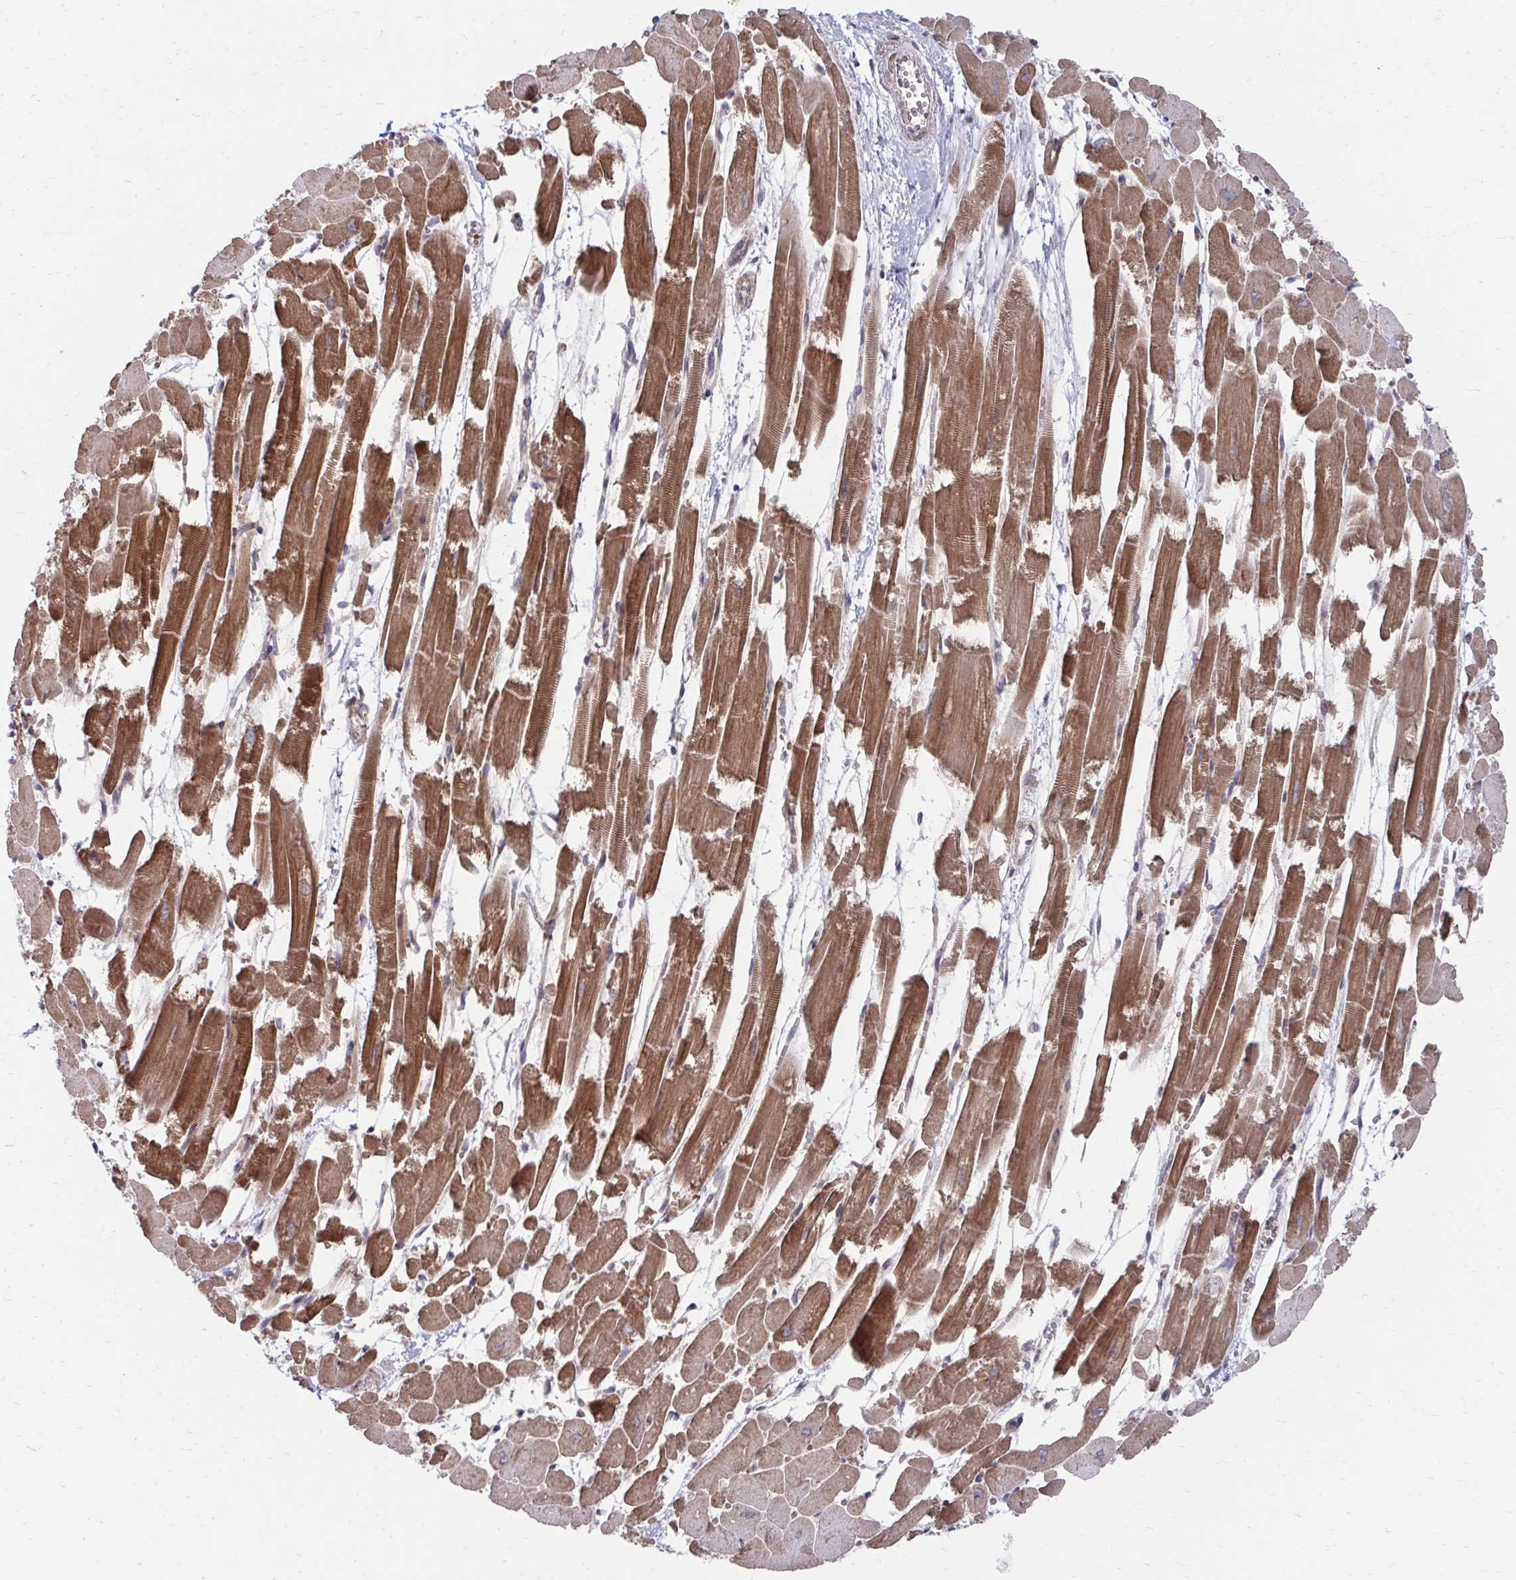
{"staining": {"intensity": "strong", "quantity": "25%-75%", "location": "cytoplasmic/membranous"}, "tissue": "heart muscle", "cell_type": "Cardiomyocytes", "image_type": "normal", "snomed": [{"axis": "morphology", "description": "Normal tissue, NOS"}, {"axis": "topography", "description": "Heart"}], "caption": "A high amount of strong cytoplasmic/membranous expression is appreciated in approximately 25%-75% of cardiomyocytes in normal heart muscle.", "gene": "ITPR2", "patient": {"sex": "female", "age": 52}}